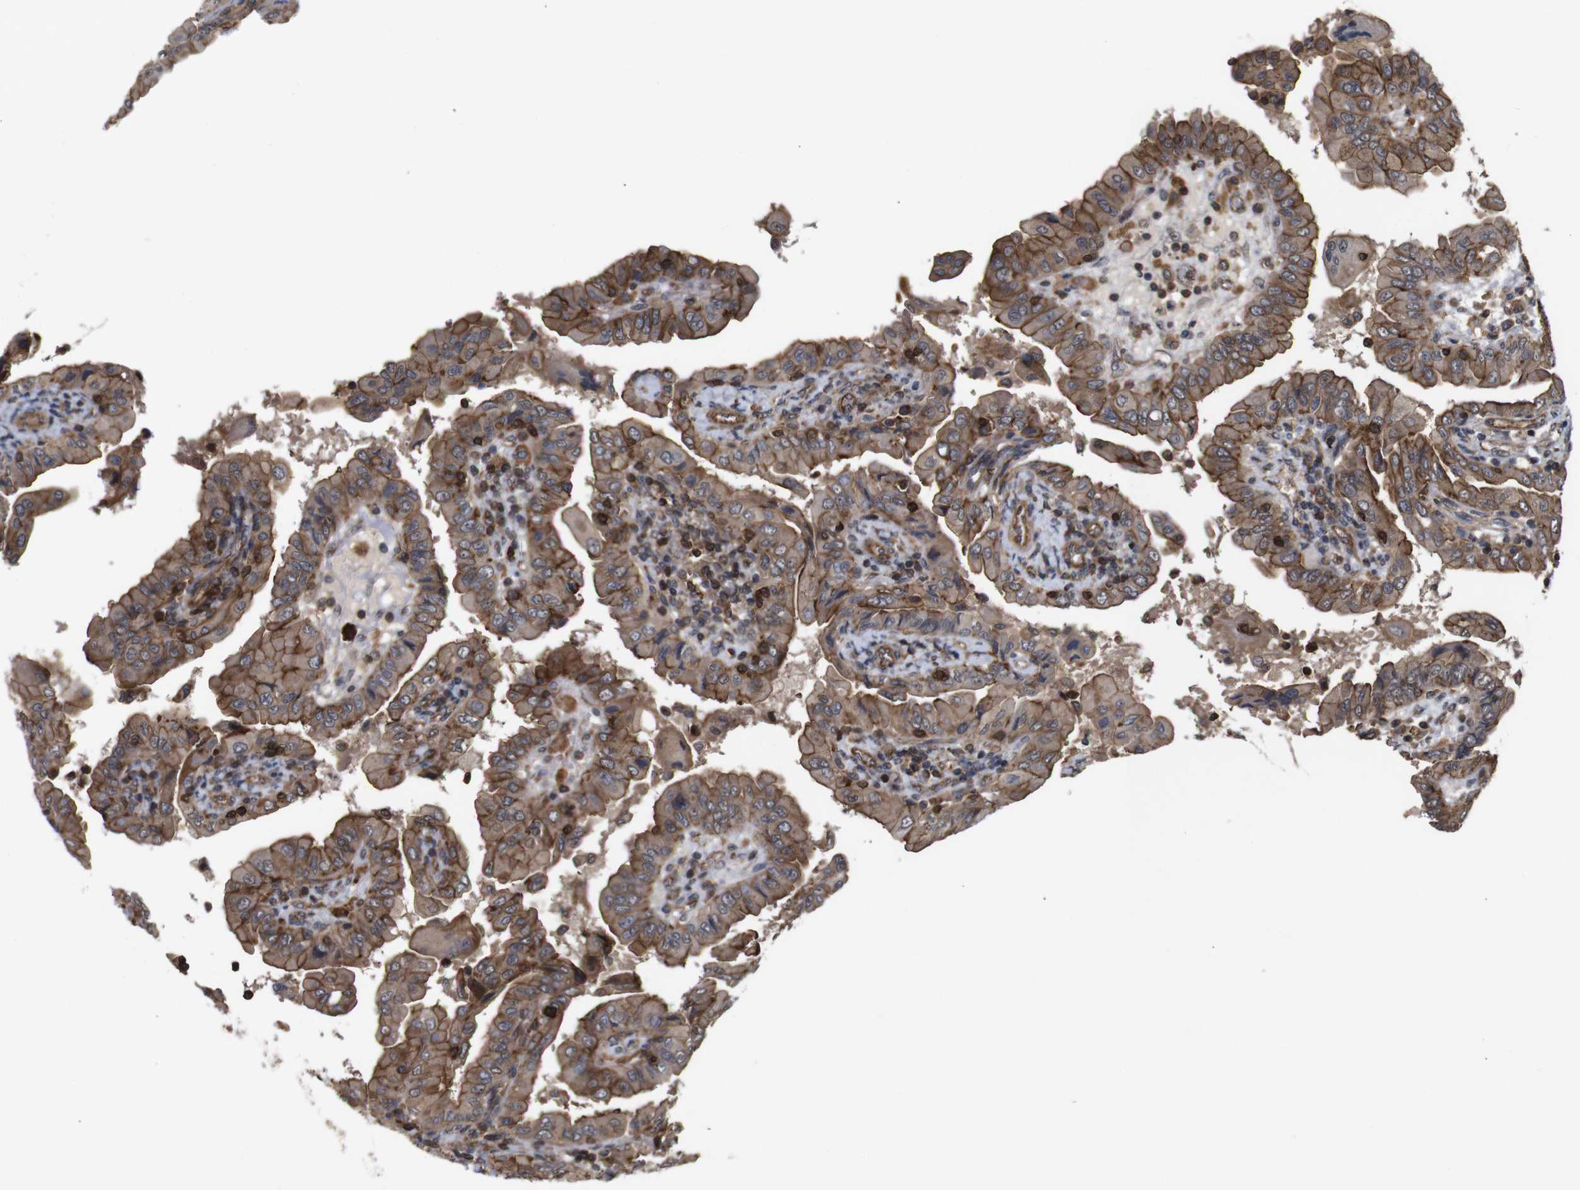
{"staining": {"intensity": "moderate", "quantity": ">75%", "location": "cytoplasmic/membranous"}, "tissue": "thyroid cancer", "cell_type": "Tumor cells", "image_type": "cancer", "snomed": [{"axis": "morphology", "description": "Papillary adenocarcinoma, NOS"}, {"axis": "topography", "description": "Thyroid gland"}], "caption": "A photomicrograph of human thyroid cancer (papillary adenocarcinoma) stained for a protein reveals moderate cytoplasmic/membranous brown staining in tumor cells.", "gene": "NANOS1", "patient": {"sex": "male", "age": 33}}